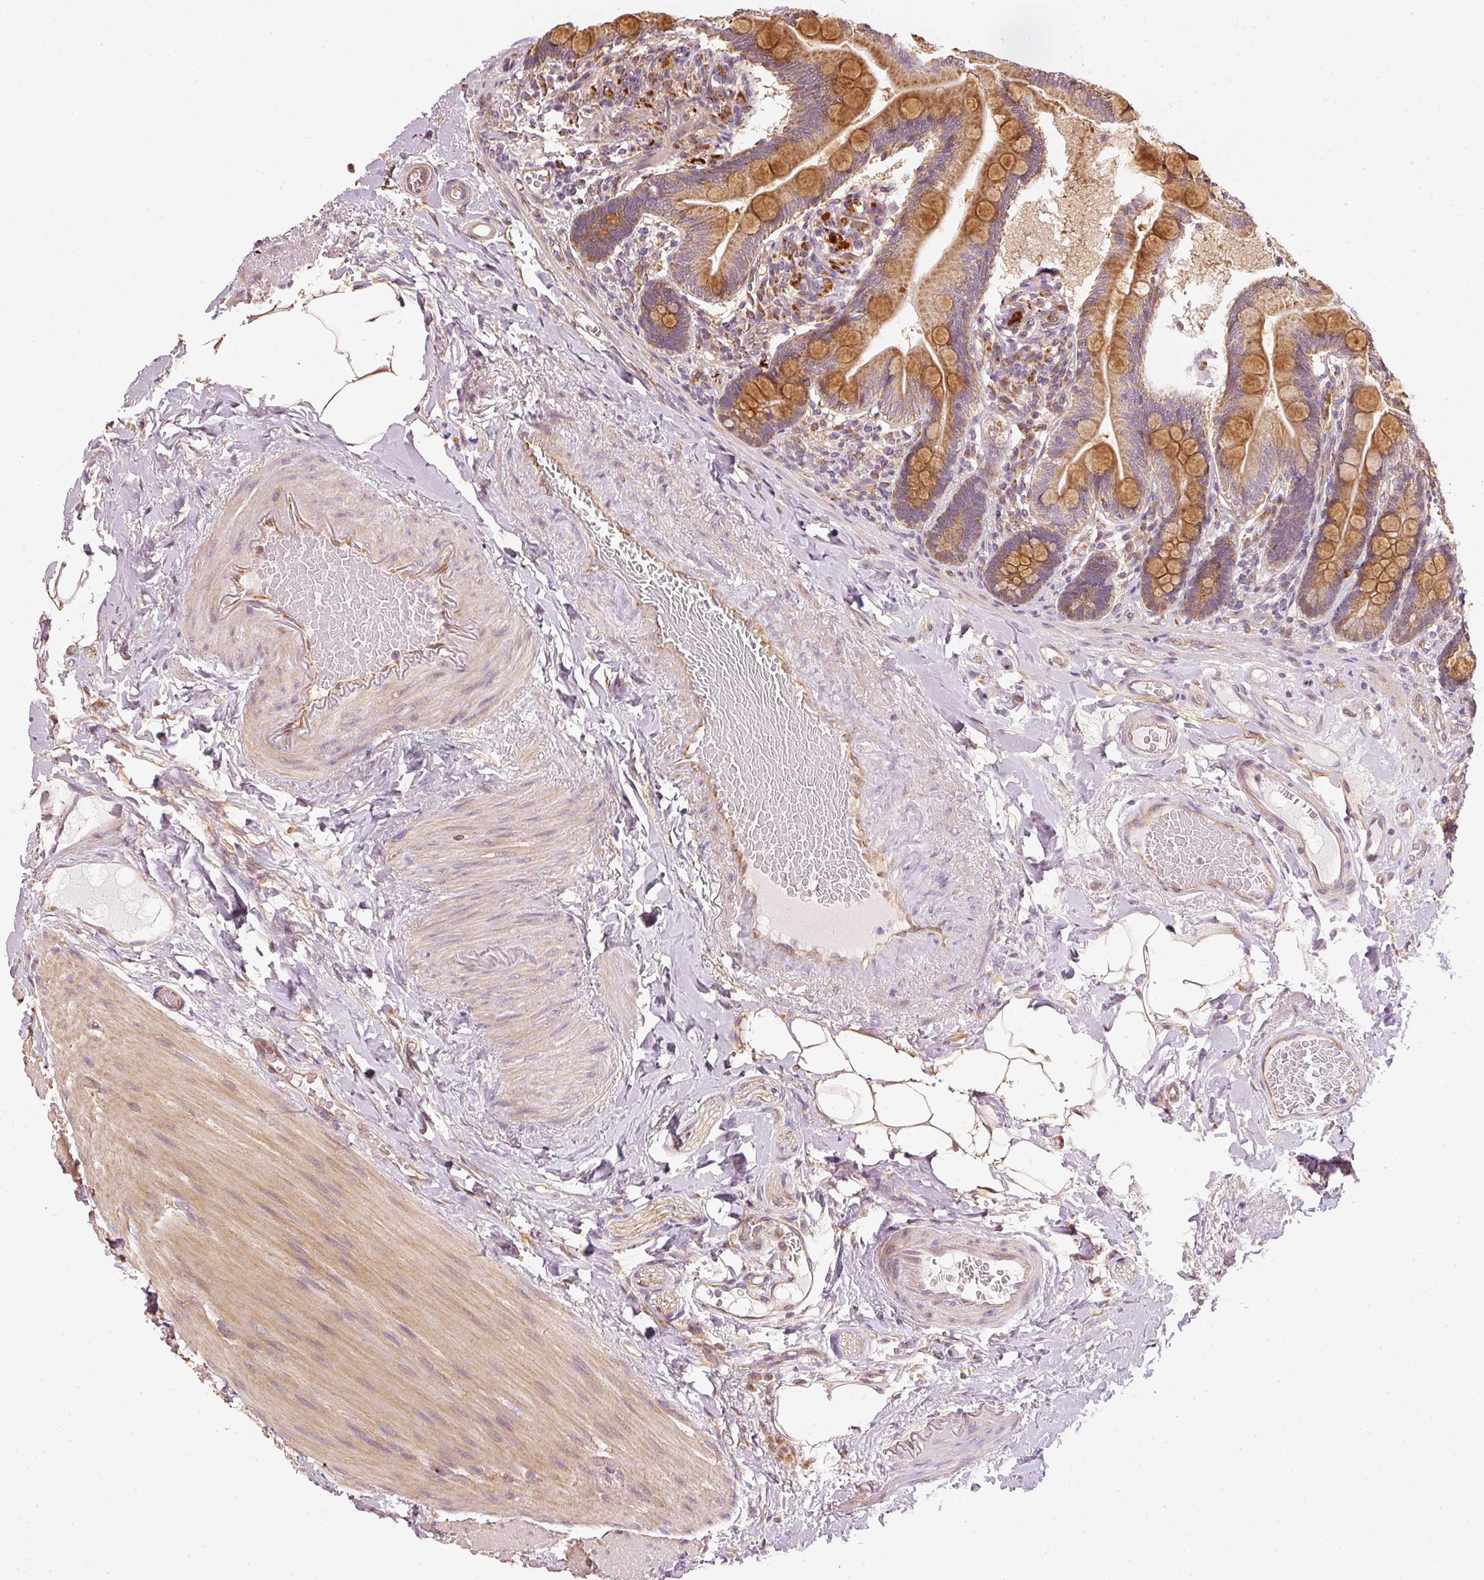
{"staining": {"intensity": "strong", "quantity": ">75%", "location": "cytoplasmic/membranous"}, "tissue": "small intestine", "cell_type": "Glandular cells", "image_type": "normal", "snomed": [{"axis": "morphology", "description": "Normal tissue, NOS"}, {"axis": "topography", "description": "Small intestine"}], "caption": "The micrograph displays immunohistochemical staining of unremarkable small intestine. There is strong cytoplasmic/membranous positivity is present in about >75% of glandular cells. The staining was performed using DAB, with brown indicating positive protein expression. Nuclei are stained blue with hematoxylin.", "gene": "MTHFD1L", "patient": {"sex": "female", "age": 64}}